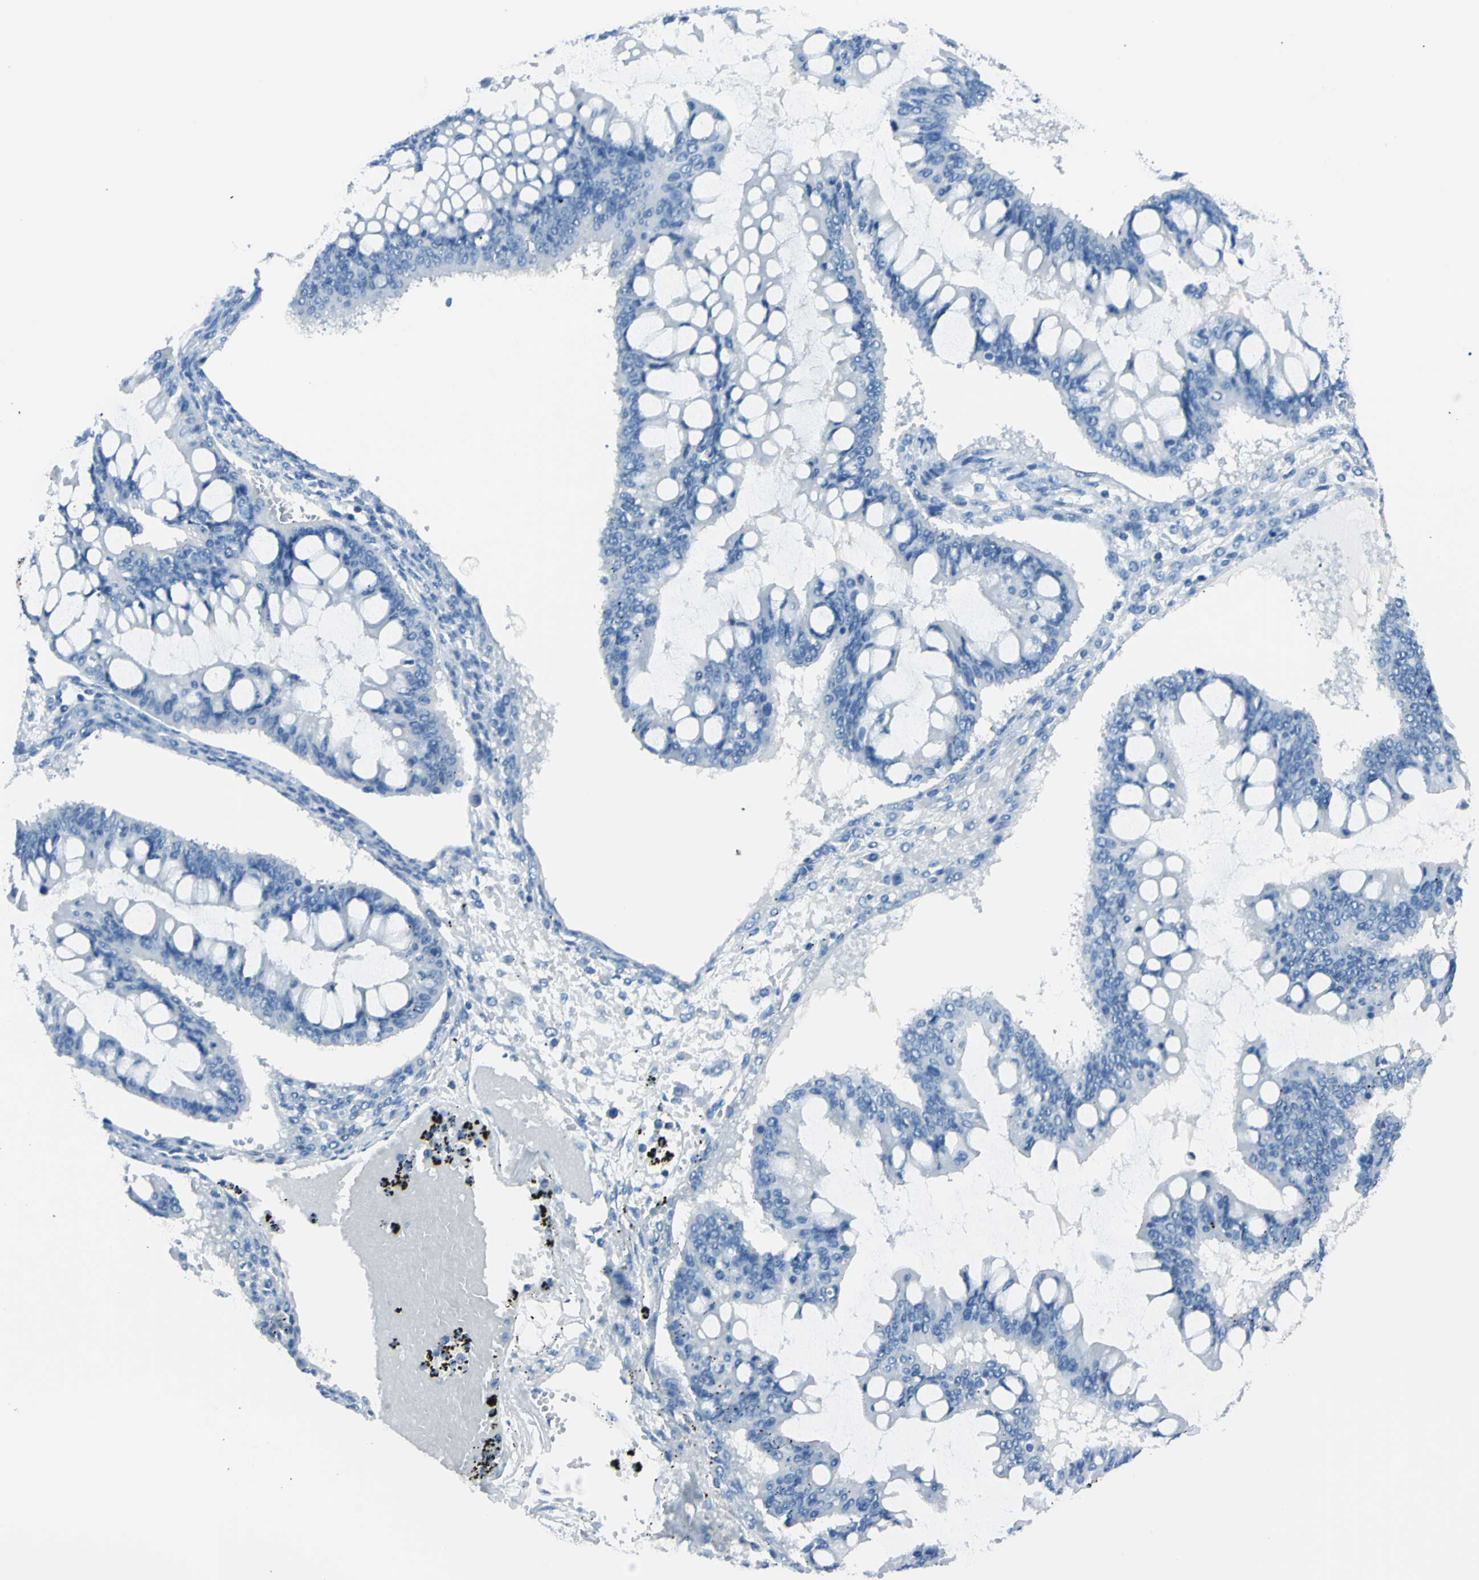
{"staining": {"intensity": "negative", "quantity": "none", "location": "none"}, "tissue": "ovarian cancer", "cell_type": "Tumor cells", "image_type": "cancer", "snomed": [{"axis": "morphology", "description": "Cystadenocarcinoma, mucinous, NOS"}, {"axis": "topography", "description": "Ovary"}], "caption": "Ovarian cancer was stained to show a protein in brown. There is no significant expression in tumor cells. The staining was performed using DAB (3,3'-diaminobenzidine) to visualize the protein expression in brown, while the nuclei were stained in blue with hematoxylin (Magnification: 20x).", "gene": "FOLH1", "patient": {"sex": "female", "age": 73}}